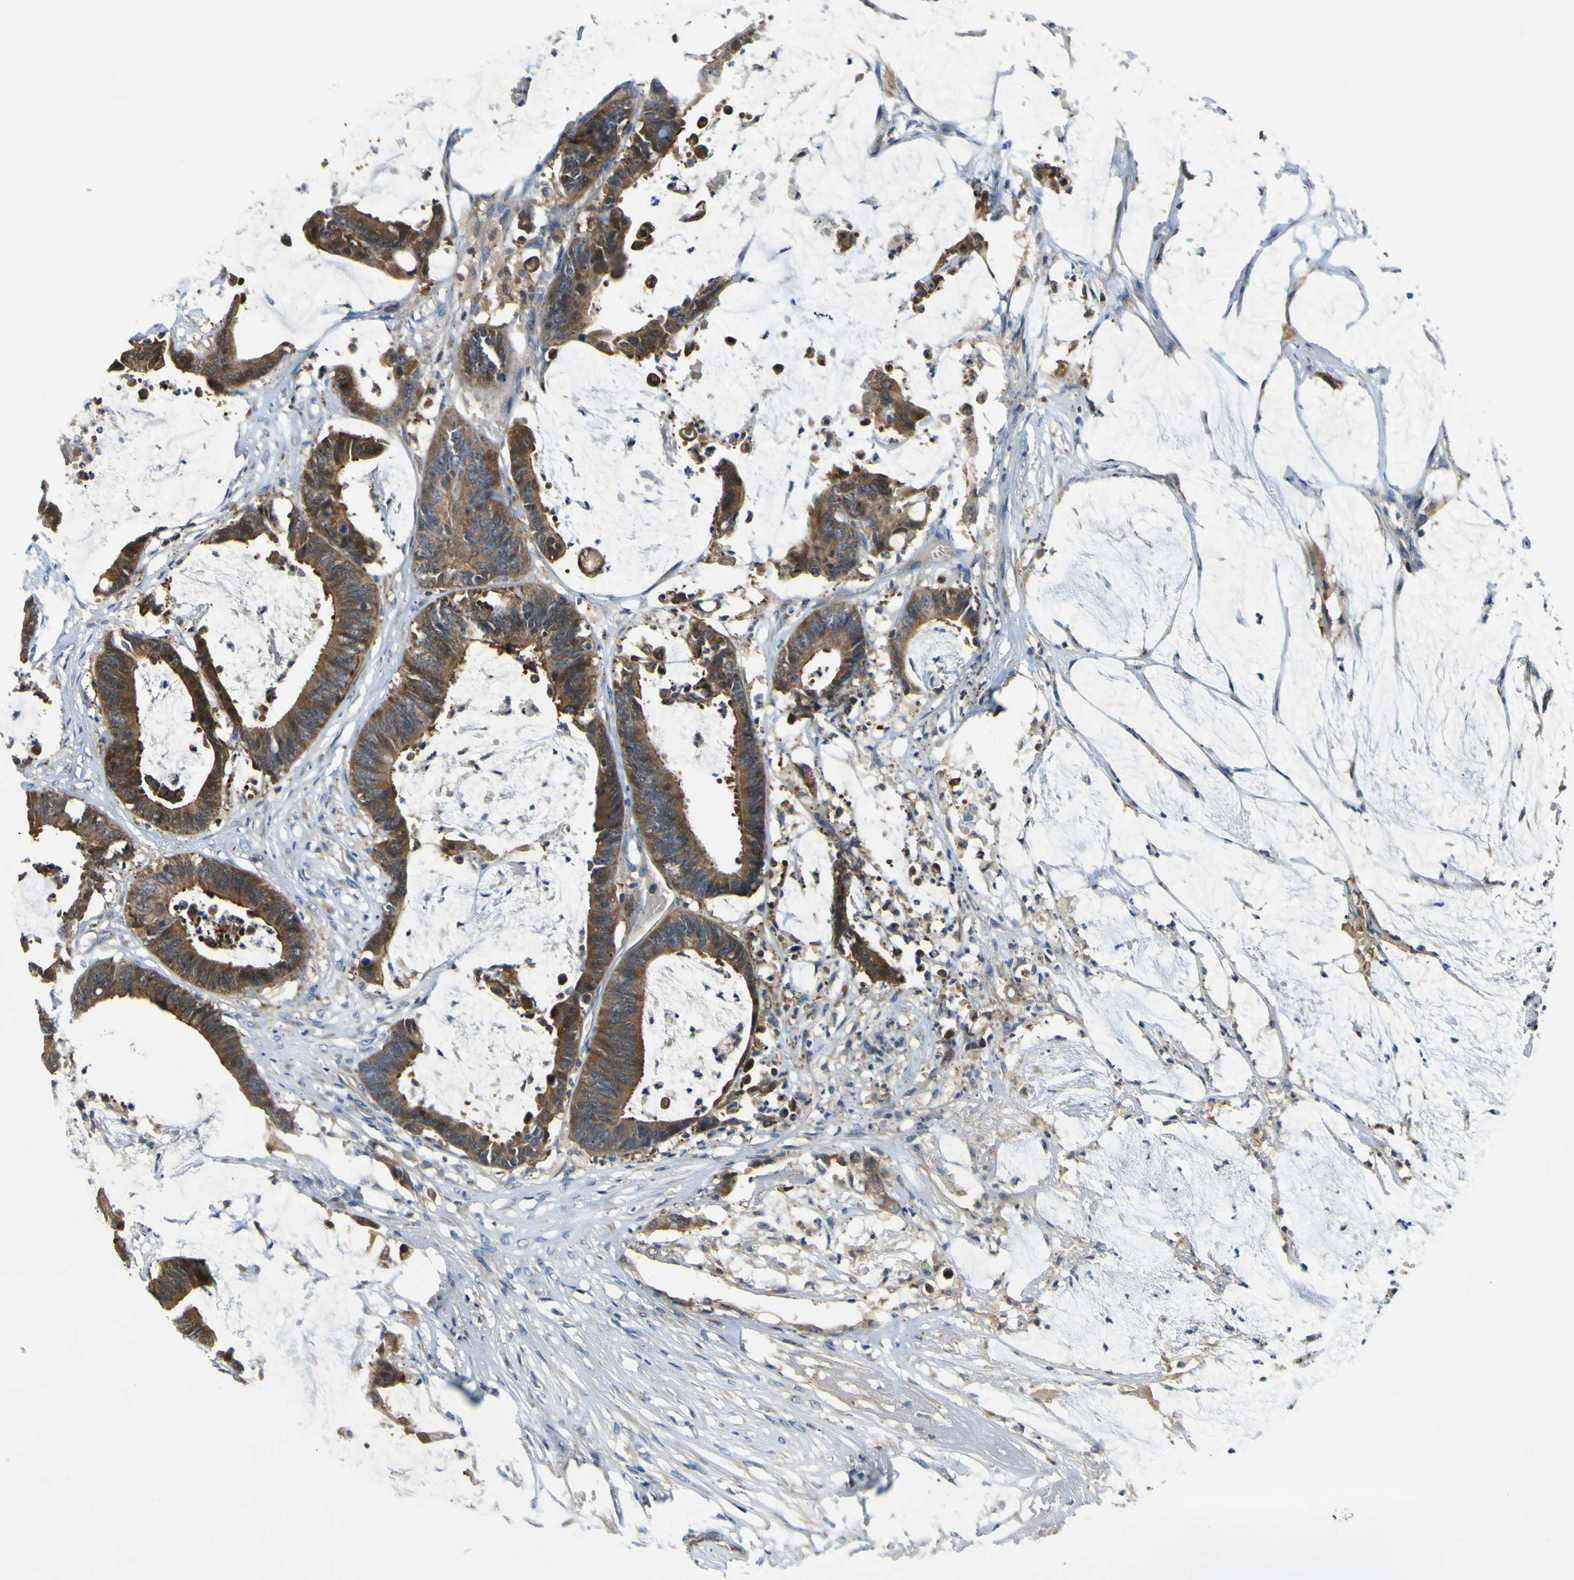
{"staining": {"intensity": "strong", "quantity": "25%-75%", "location": "cytoplasmic/membranous"}, "tissue": "colorectal cancer", "cell_type": "Tumor cells", "image_type": "cancer", "snomed": [{"axis": "morphology", "description": "Adenocarcinoma, NOS"}, {"axis": "topography", "description": "Rectum"}], "caption": "This is an image of immunohistochemistry staining of adenocarcinoma (colorectal), which shows strong staining in the cytoplasmic/membranous of tumor cells.", "gene": "EML2", "patient": {"sex": "female", "age": 66}}